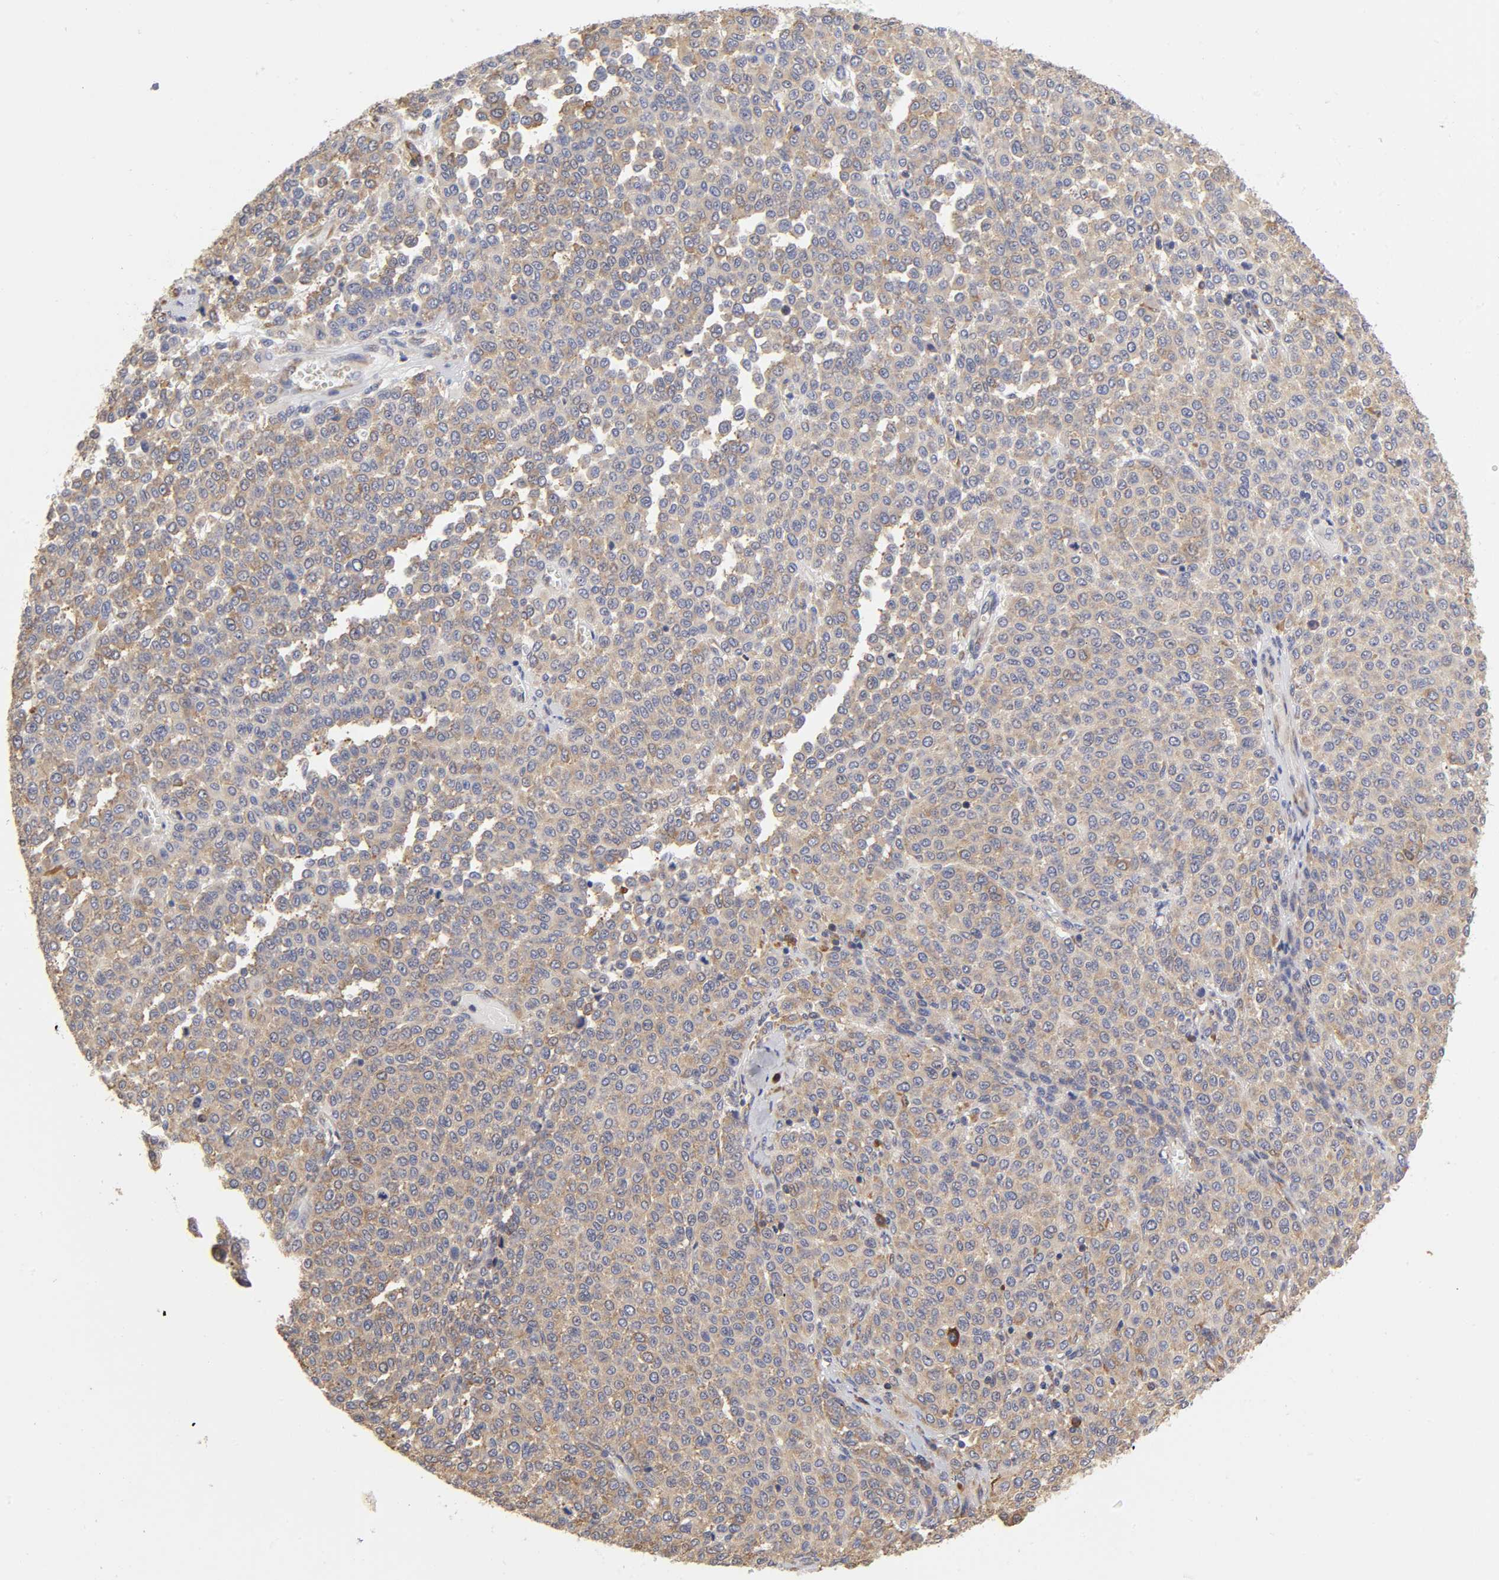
{"staining": {"intensity": "moderate", "quantity": ">75%", "location": "cytoplasmic/membranous"}, "tissue": "melanoma", "cell_type": "Tumor cells", "image_type": "cancer", "snomed": [{"axis": "morphology", "description": "Malignant melanoma, Metastatic site"}, {"axis": "topography", "description": "Pancreas"}], "caption": "About >75% of tumor cells in malignant melanoma (metastatic site) demonstrate moderate cytoplasmic/membranous protein staining as visualized by brown immunohistochemical staining.", "gene": "RPL14", "patient": {"sex": "female", "age": 30}}